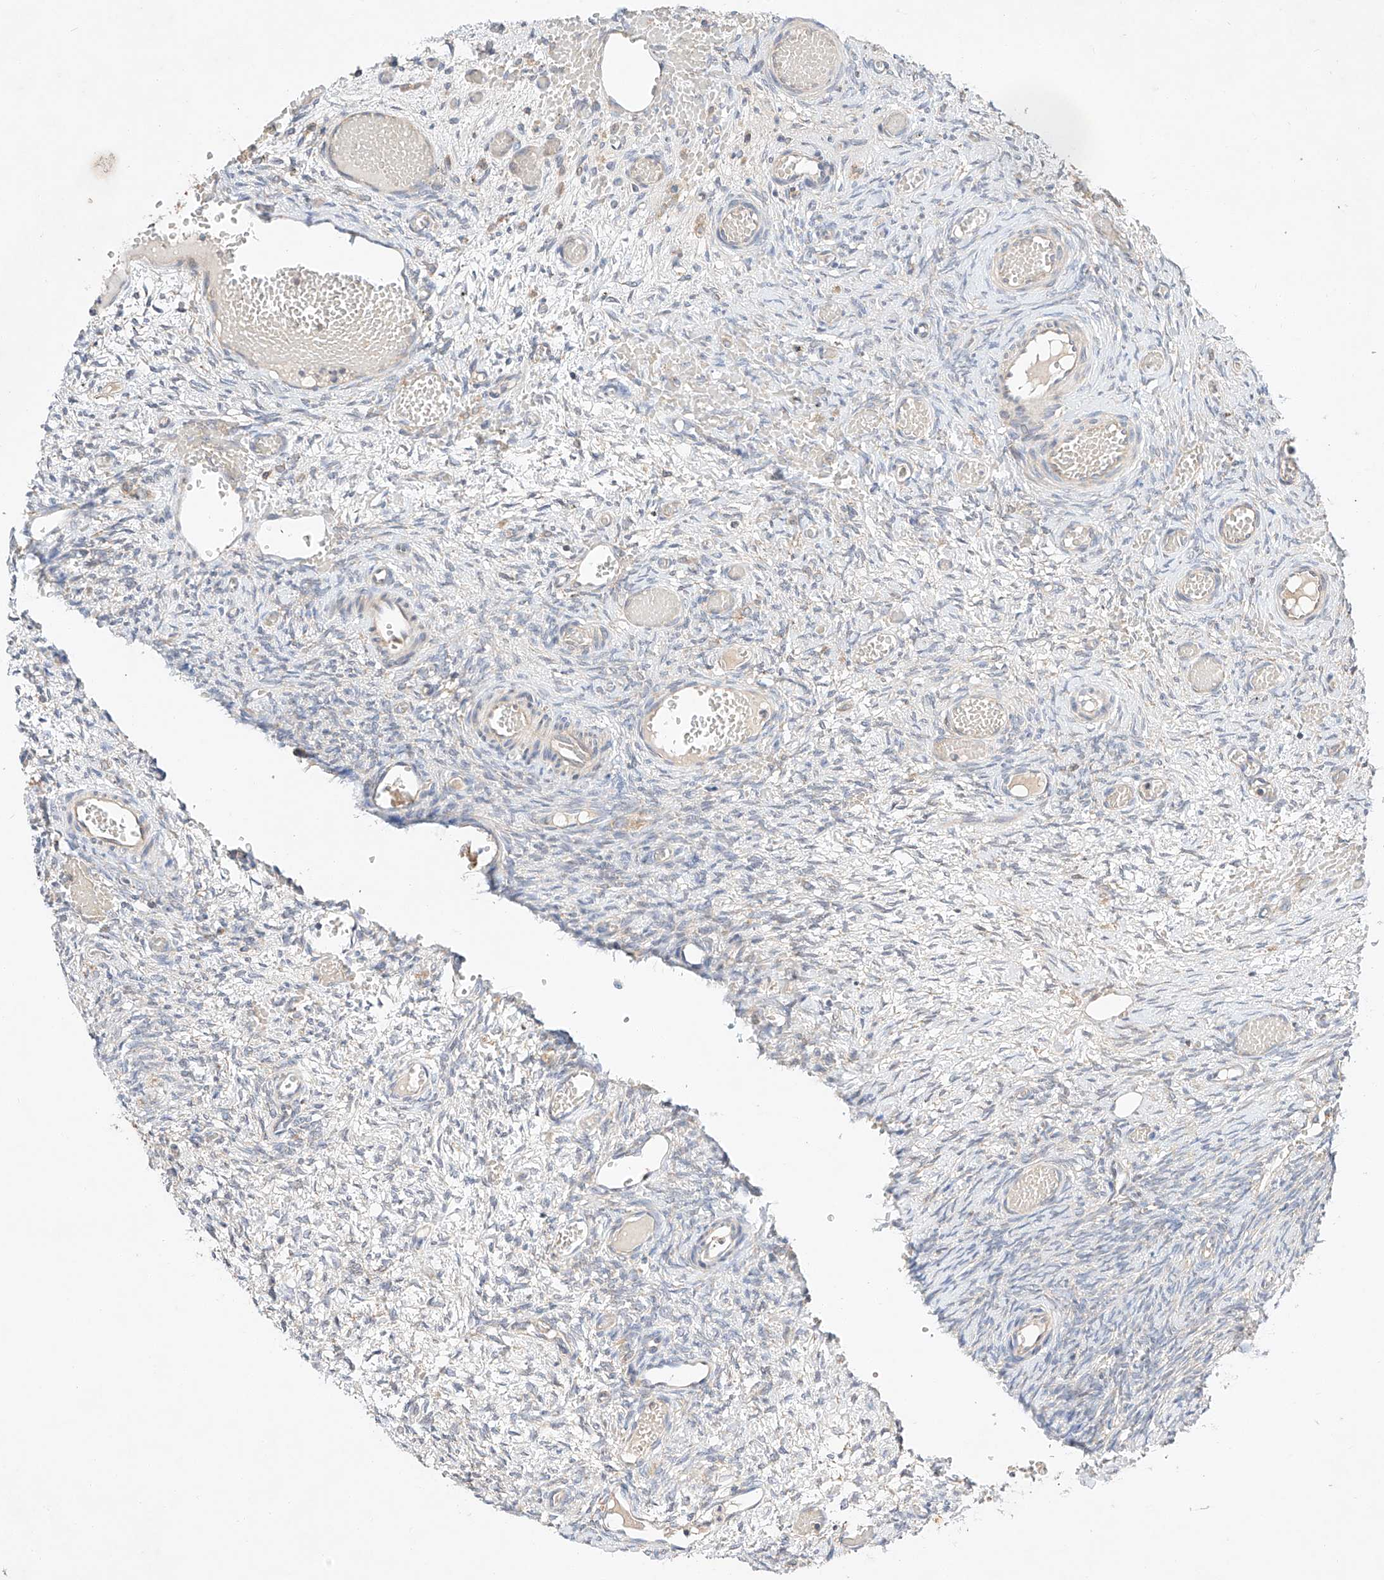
{"staining": {"intensity": "negative", "quantity": "none", "location": "none"}, "tissue": "ovary", "cell_type": "Ovarian stroma cells", "image_type": "normal", "snomed": [{"axis": "morphology", "description": "Adenocarcinoma, NOS"}, {"axis": "topography", "description": "Endometrium"}], "caption": "Immunohistochemistry photomicrograph of benign ovary: human ovary stained with DAB (3,3'-diaminobenzidine) reveals no significant protein staining in ovarian stroma cells.", "gene": "C6orf118", "patient": {"sex": "female", "age": 32}}